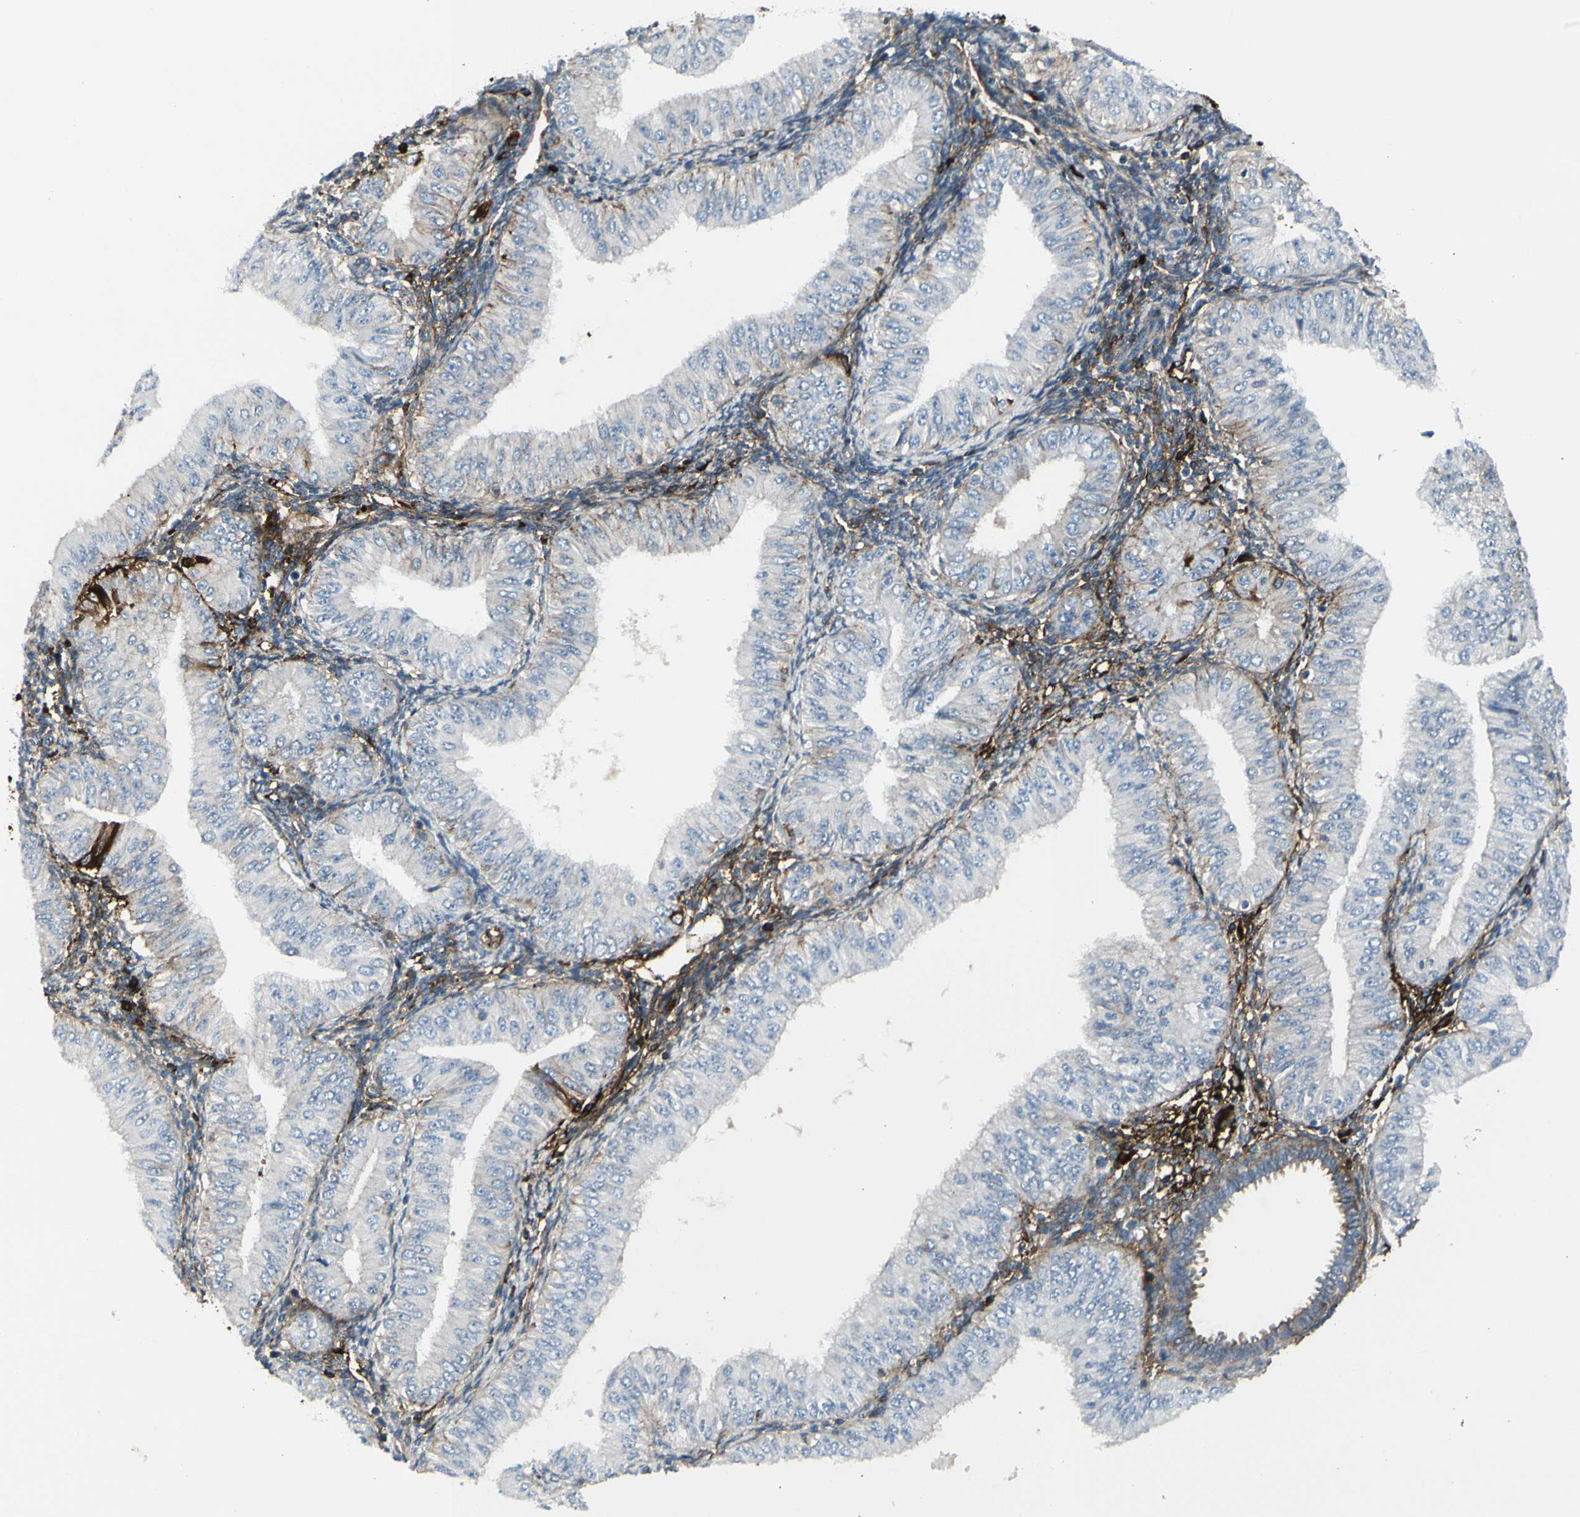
{"staining": {"intensity": "strong", "quantity": "<25%", "location": "cytoplasmic/membranous"}, "tissue": "endometrial cancer", "cell_type": "Tumor cells", "image_type": "cancer", "snomed": [{"axis": "morphology", "description": "Normal tissue, NOS"}, {"axis": "morphology", "description": "Adenocarcinoma, NOS"}, {"axis": "topography", "description": "Endometrium"}], "caption": "Adenocarcinoma (endometrial) was stained to show a protein in brown. There is medium levels of strong cytoplasmic/membranous staining in approximately <25% of tumor cells.", "gene": "IGHG1", "patient": {"sex": "female", "age": 53}}